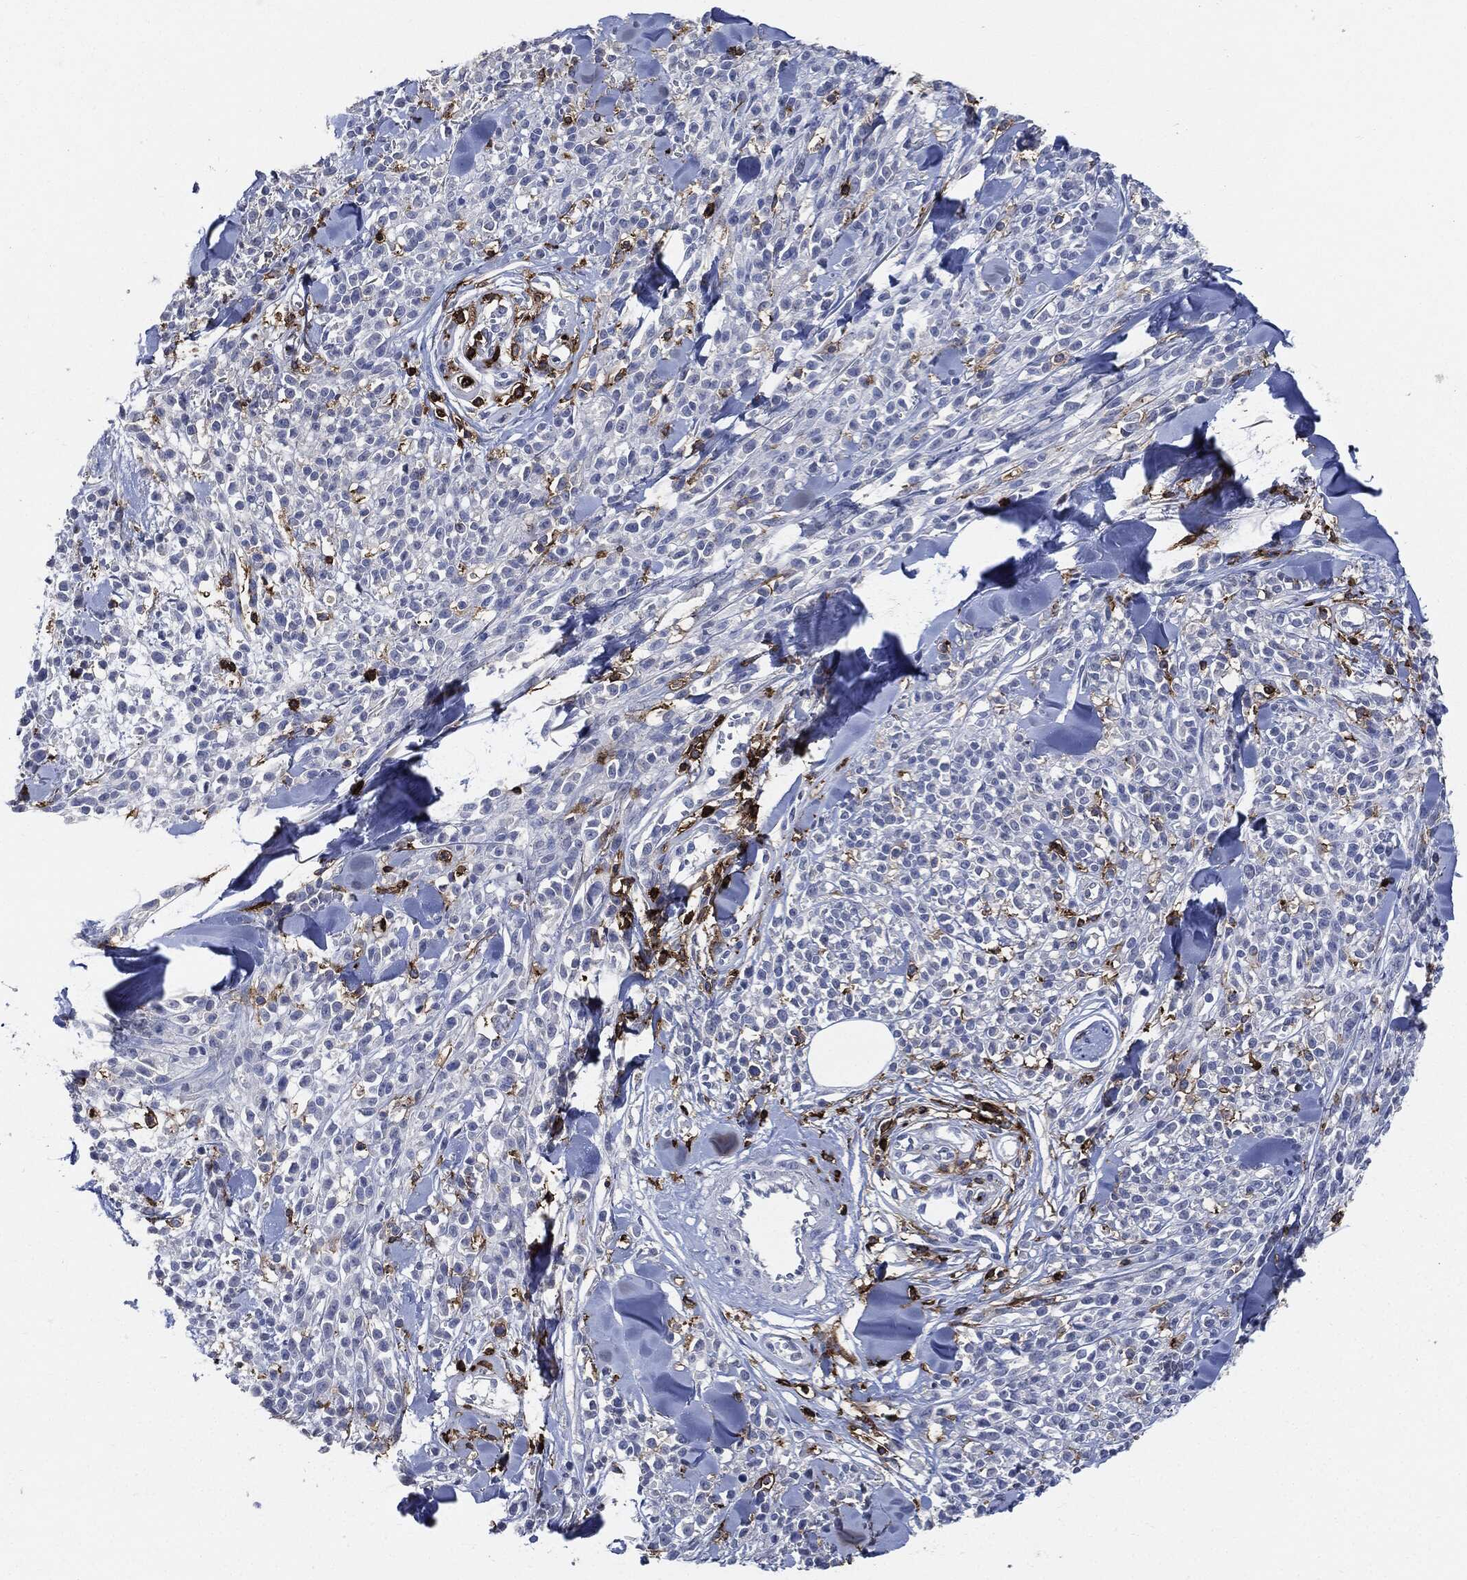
{"staining": {"intensity": "negative", "quantity": "none", "location": "none"}, "tissue": "melanoma", "cell_type": "Tumor cells", "image_type": "cancer", "snomed": [{"axis": "morphology", "description": "Malignant melanoma, NOS"}, {"axis": "topography", "description": "Skin"}, {"axis": "topography", "description": "Skin of trunk"}], "caption": "A high-resolution micrograph shows IHC staining of malignant melanoma, which displays no significant staining in tumor cells.", "gene": "PTPRC", "patient": {"sex": "male", "age": 74}}